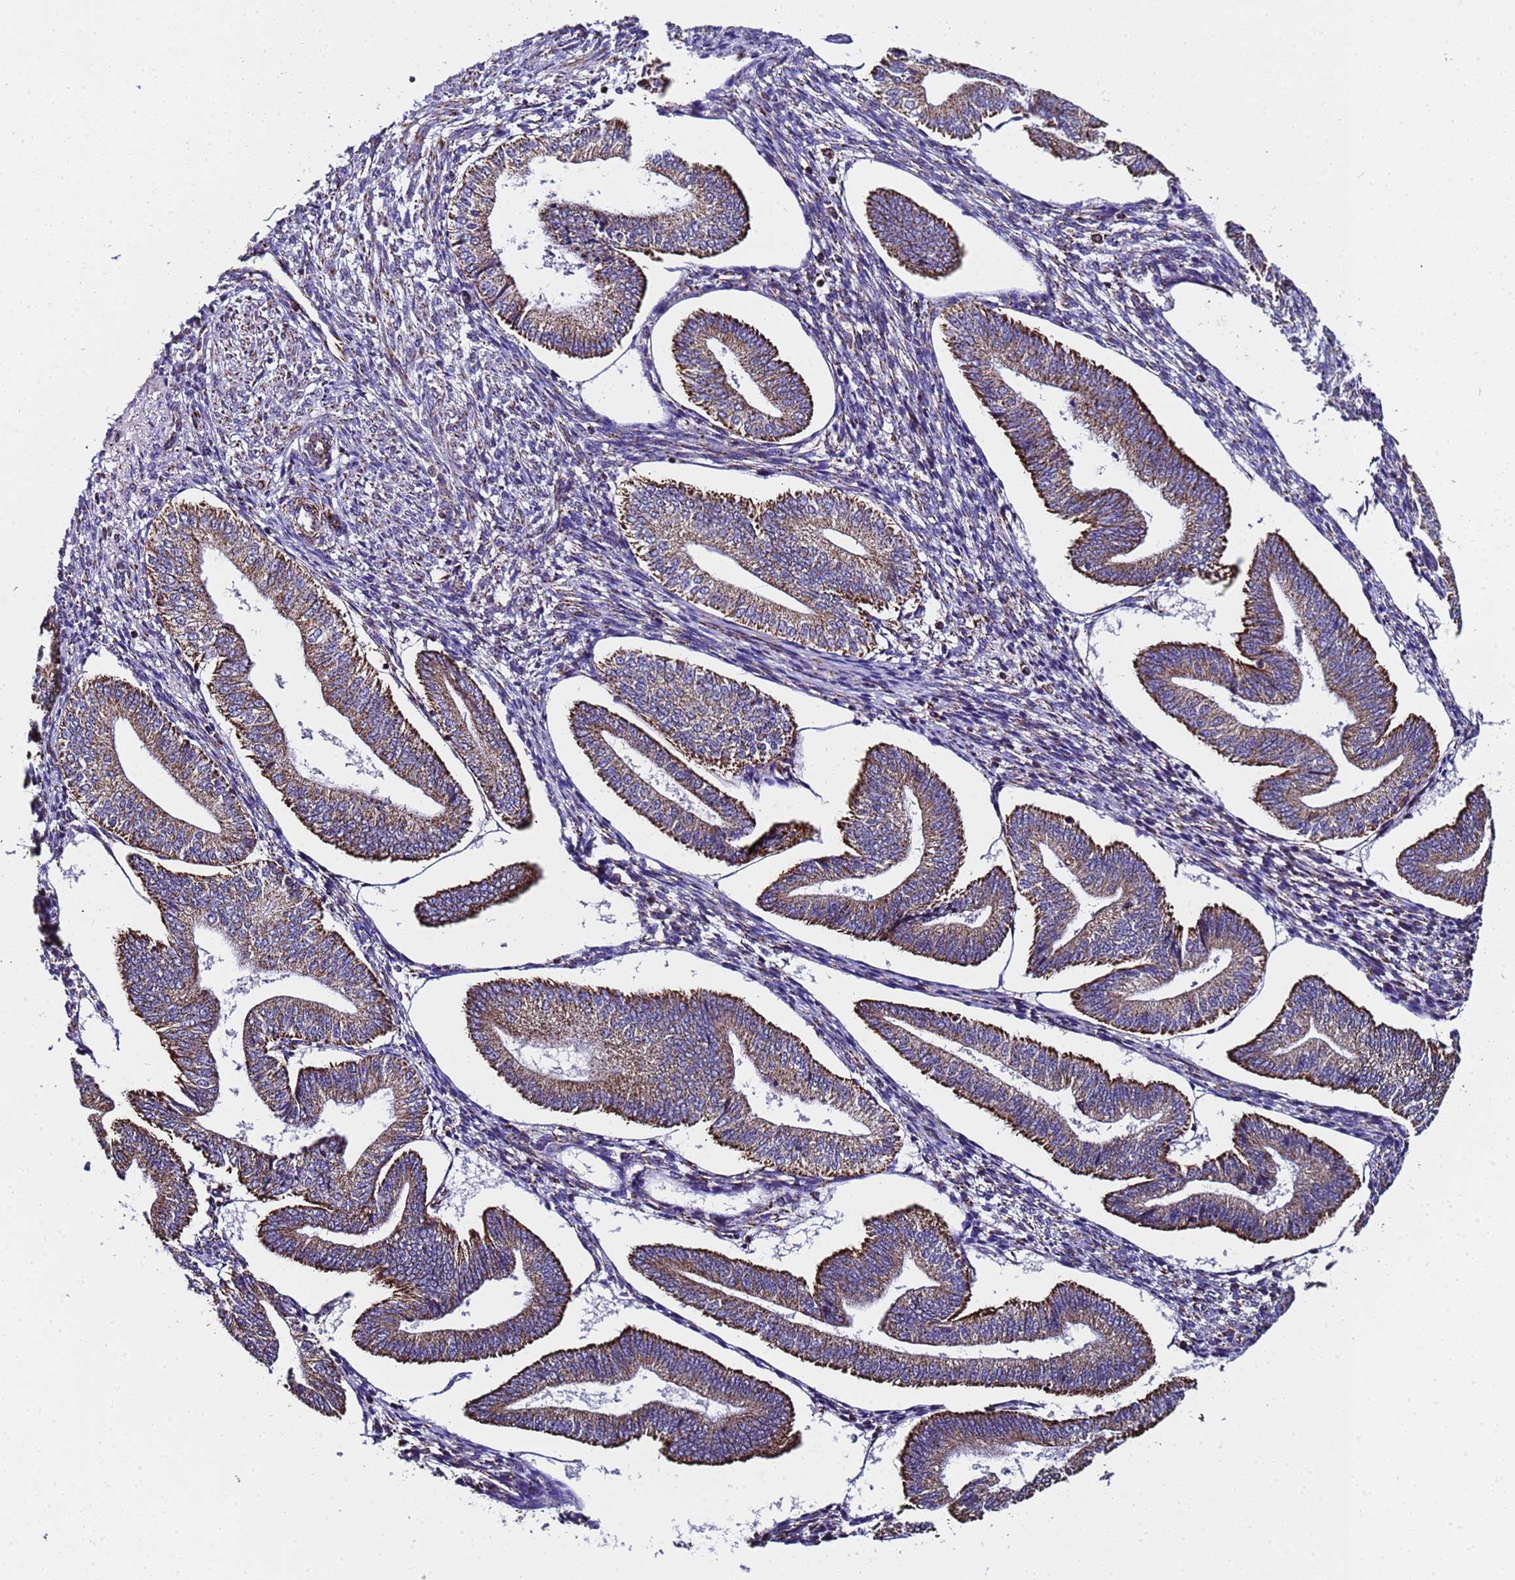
{"staining": {"intensity": "moderate", "quantity": "25%-75%", "location": "cytoplasmic/membranous"}, "tissue": "endometrium", "cell_type": "Cells in endometrial stroma", "image_type": "normal", "snomed": [{"axis": "morphology", "description": "Normal tissue, NOS"}, {"axis": "topography", "description": "Endometrium"}], "caption": "Endometrium stained for a protein shows moderate cytoplasmic/membranous positivity in cells in endometrial stroma. (Brightfield microscopy of DAB IHC at high magnification).", "gene": "MRPS12", "patient": {"sex": "female", "age": 34}}